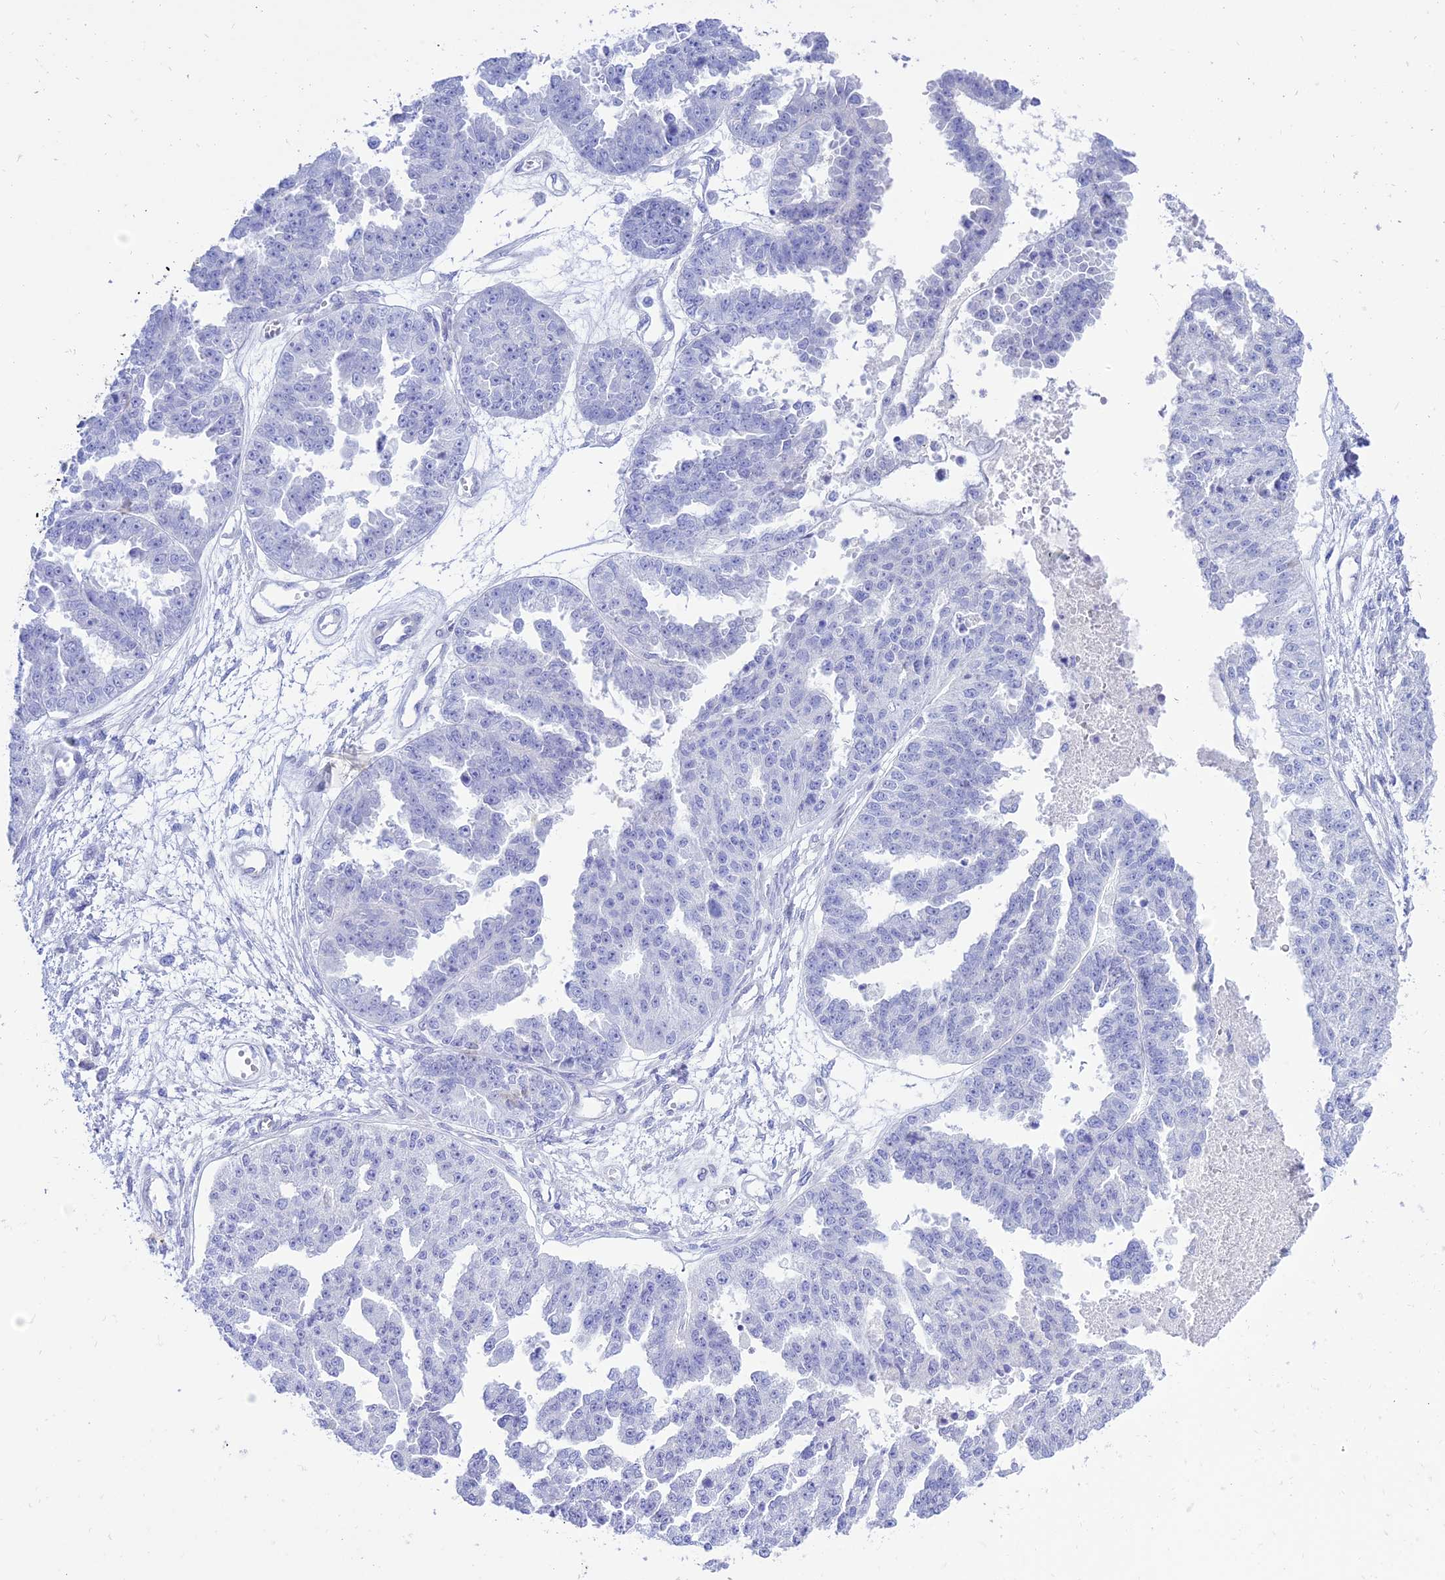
{"staining": {"intensity": "negative", "quantity": "none", "location": "none"}, "tissue": "ovarian cancer", "cell_type": "Tumor cells", "image_type": "cancer", "snomed": [{"axis": "morphology", "description": "Cystadenocarcinoma, serous, NOS"}, {"axis": "topography", "description": "Ovary"}], "caption": "This is a photomicrograph of IHC staining of ovarian serous cystadenocarcinoma, which shows no staining in tumor cells. Brightfield microscopy of immunohistochemistry stained with DAB (3,3'-diaminobenzidine) (brown) and hematoxylin (blue), captured at high magnification.", "gene": "TAC3", "patient": {"sex": "female", "age": 58}}